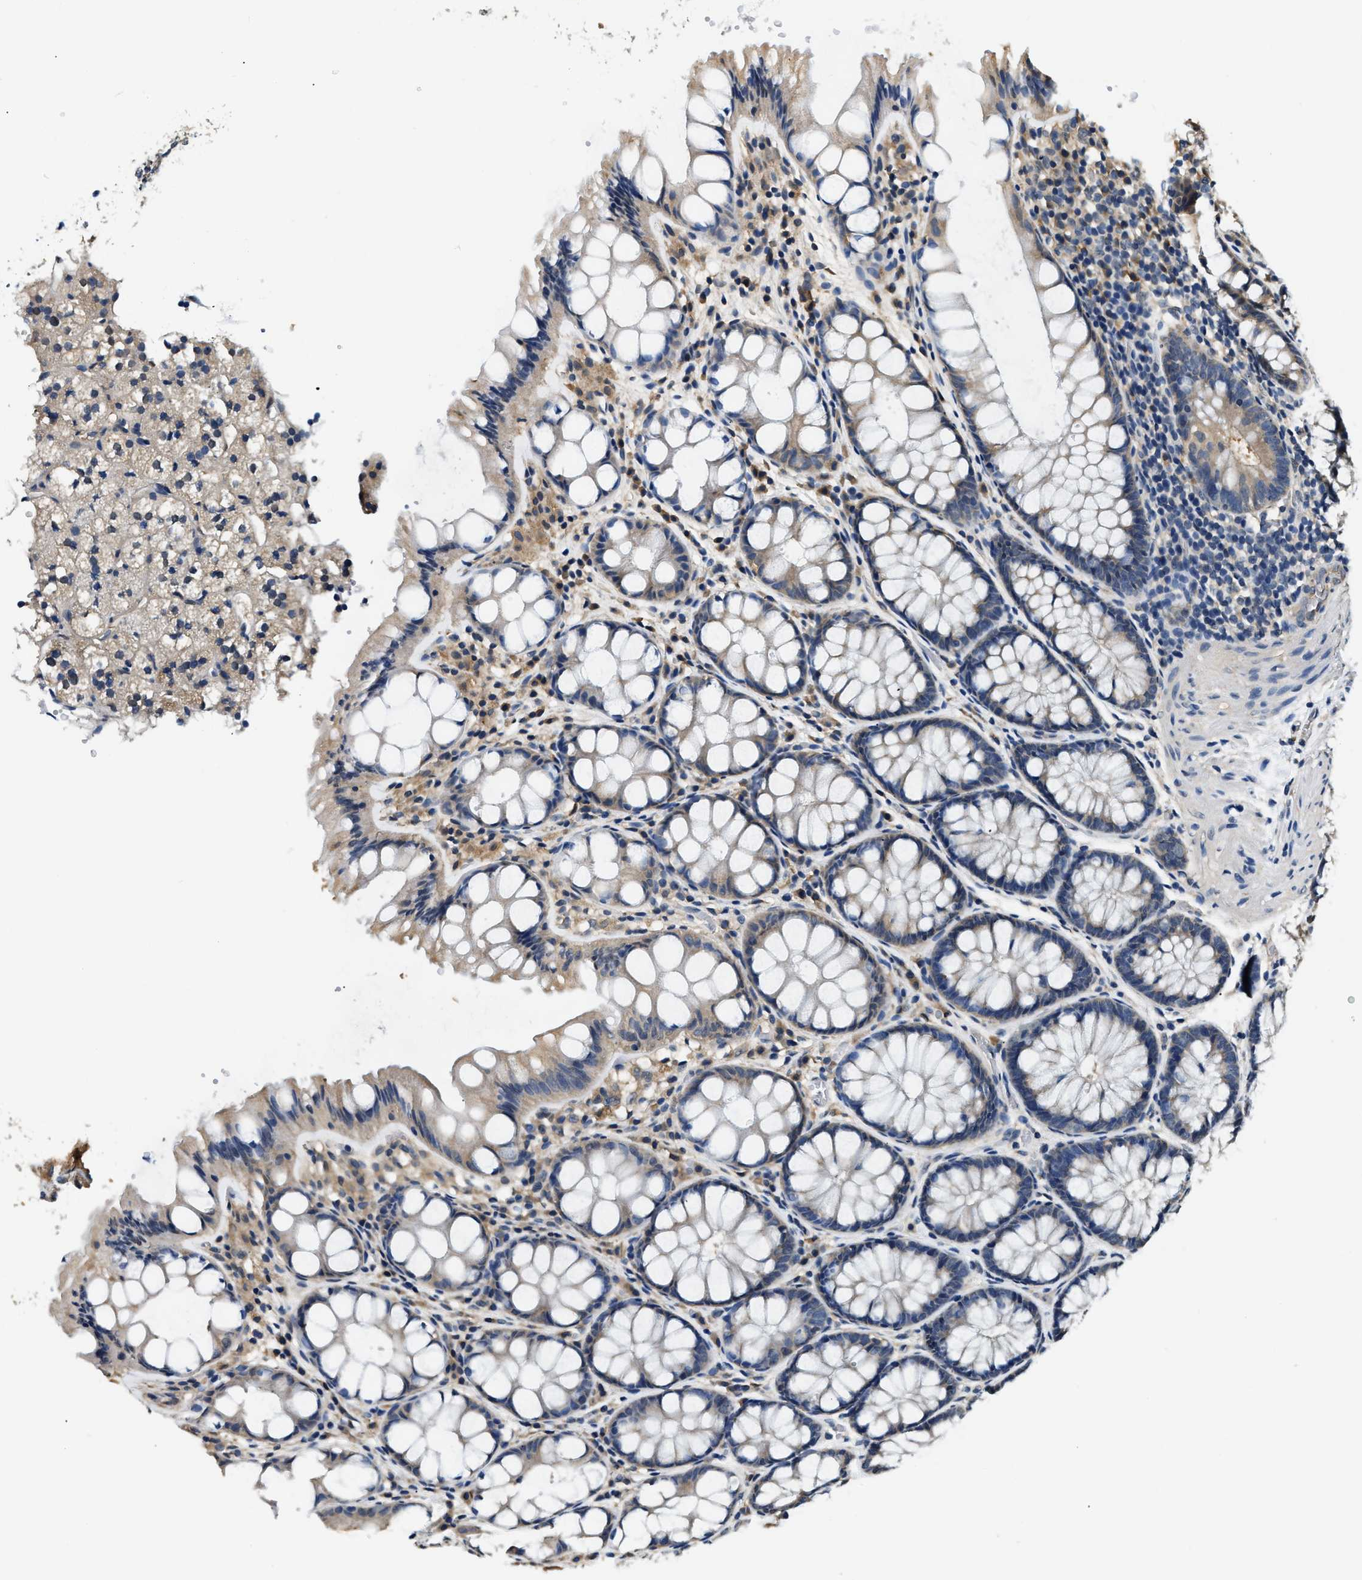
{"staining": {"intensity": "negative", "quantity": "none", "location": "none"}, "tissue": "colon", "cell_type": "Endothelial cells", "image_type": "normal", "snomed": [{"axis": "morphology", "description": "Normal tissue, NOS"}, {"axis": "topography", "description": "Colon"}], "caption": "Colon stained for a protein using IHC exhibits no positivity endothelial cells.", "gene": "BCL7C", "patient": {"sex": "male", "age": 47}}